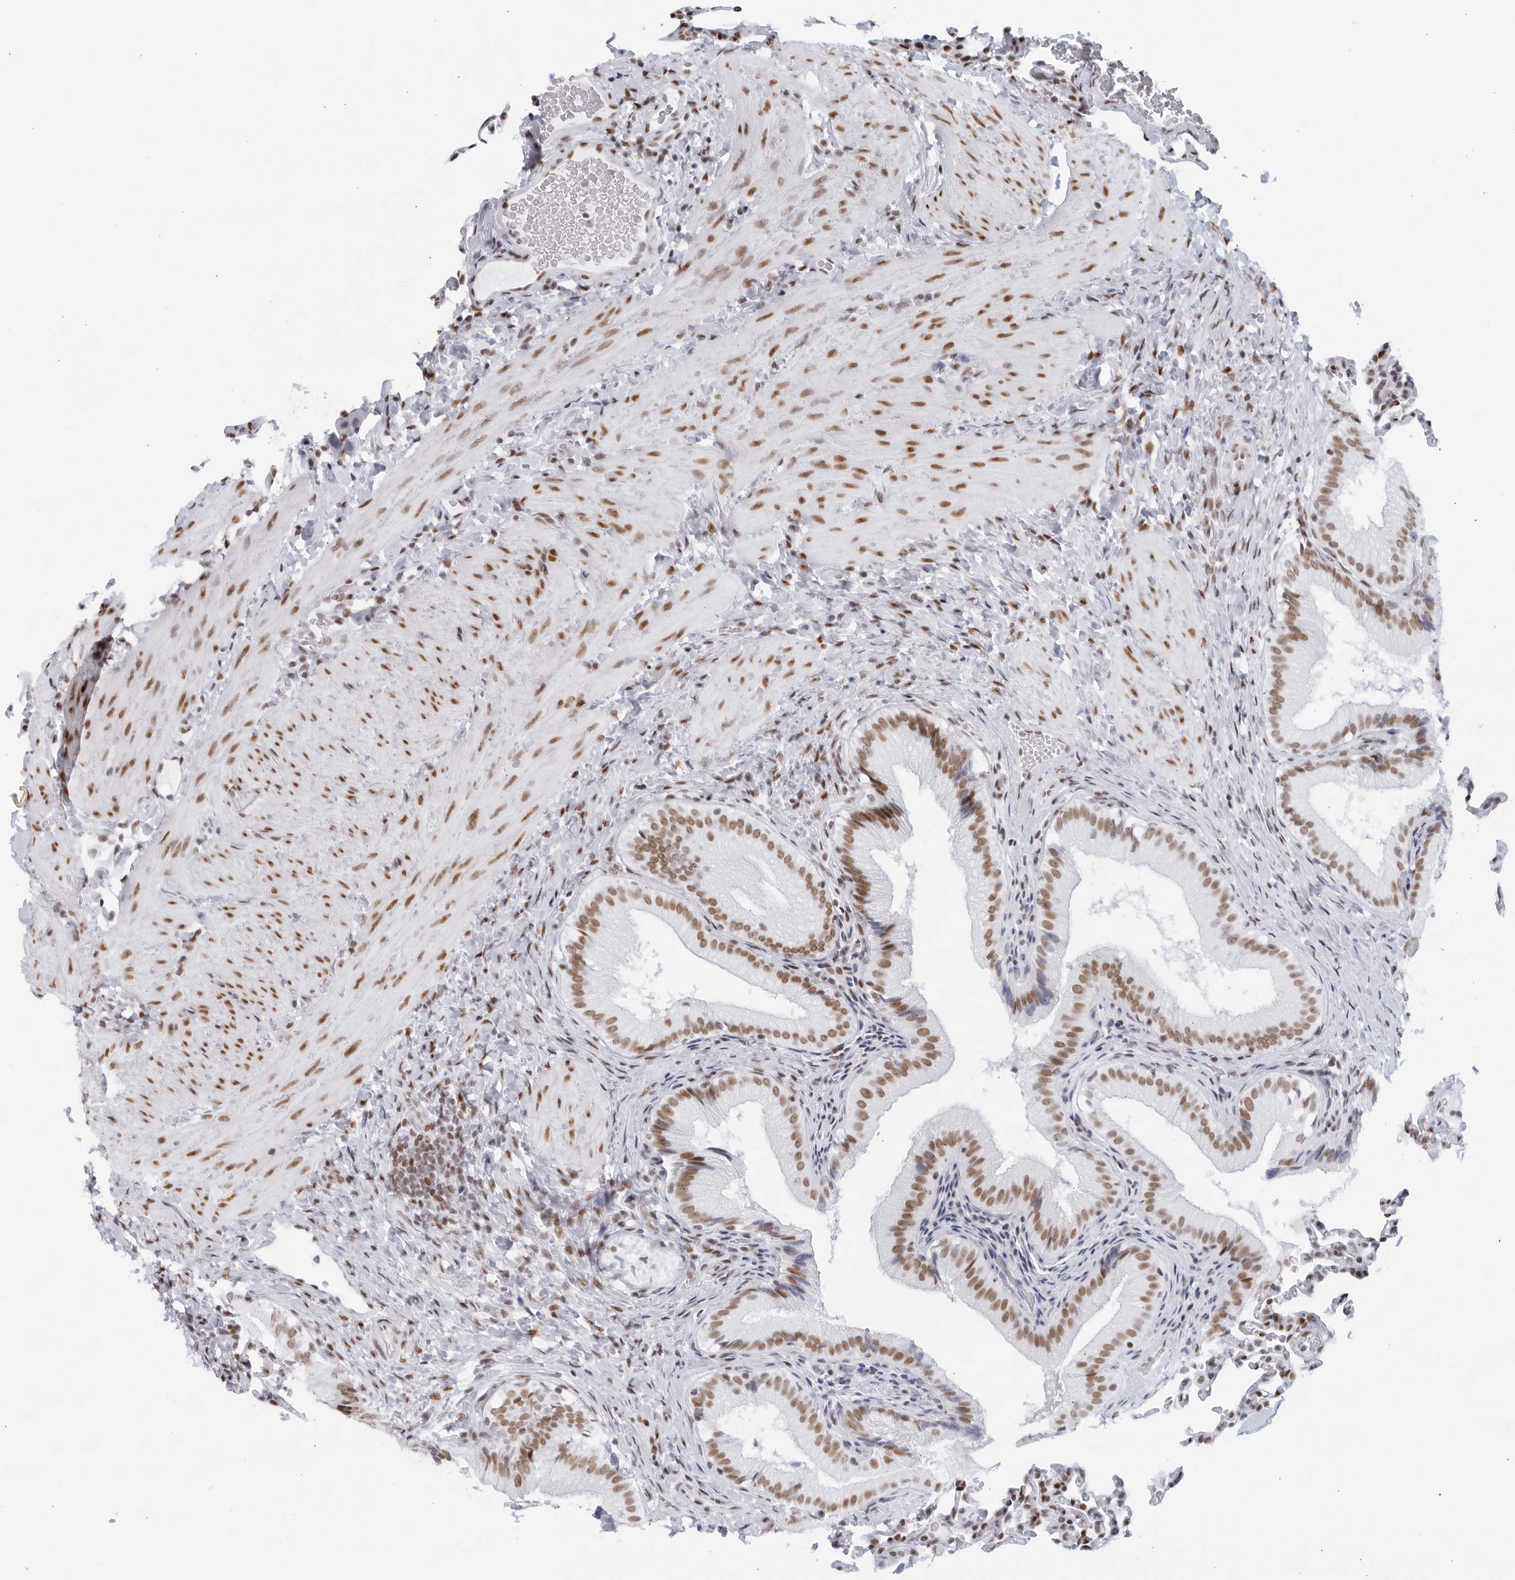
{"staining": {"intensity": "moderate", "quantity": ">75%", "location": "nuclear"}, "tissue": "gallbladder", "cell_type": "Glandular cells", "image_type": "normal", "snomed": [{"axis": "morphology", "description": "Normal tissue, NOS"}, {"axis": "topography", "description": "Gallbladder"}], "caption": "This photomicrograph reveals normal gallbladder stained with immunohistochemistry to label a protein in brown. The nuclear of glandular cells show moderate positivity for the protein. Nuclei are counter-stained blue.", "gene": "HP1BP3", "patient": {"sex": "female", "age": 30}}